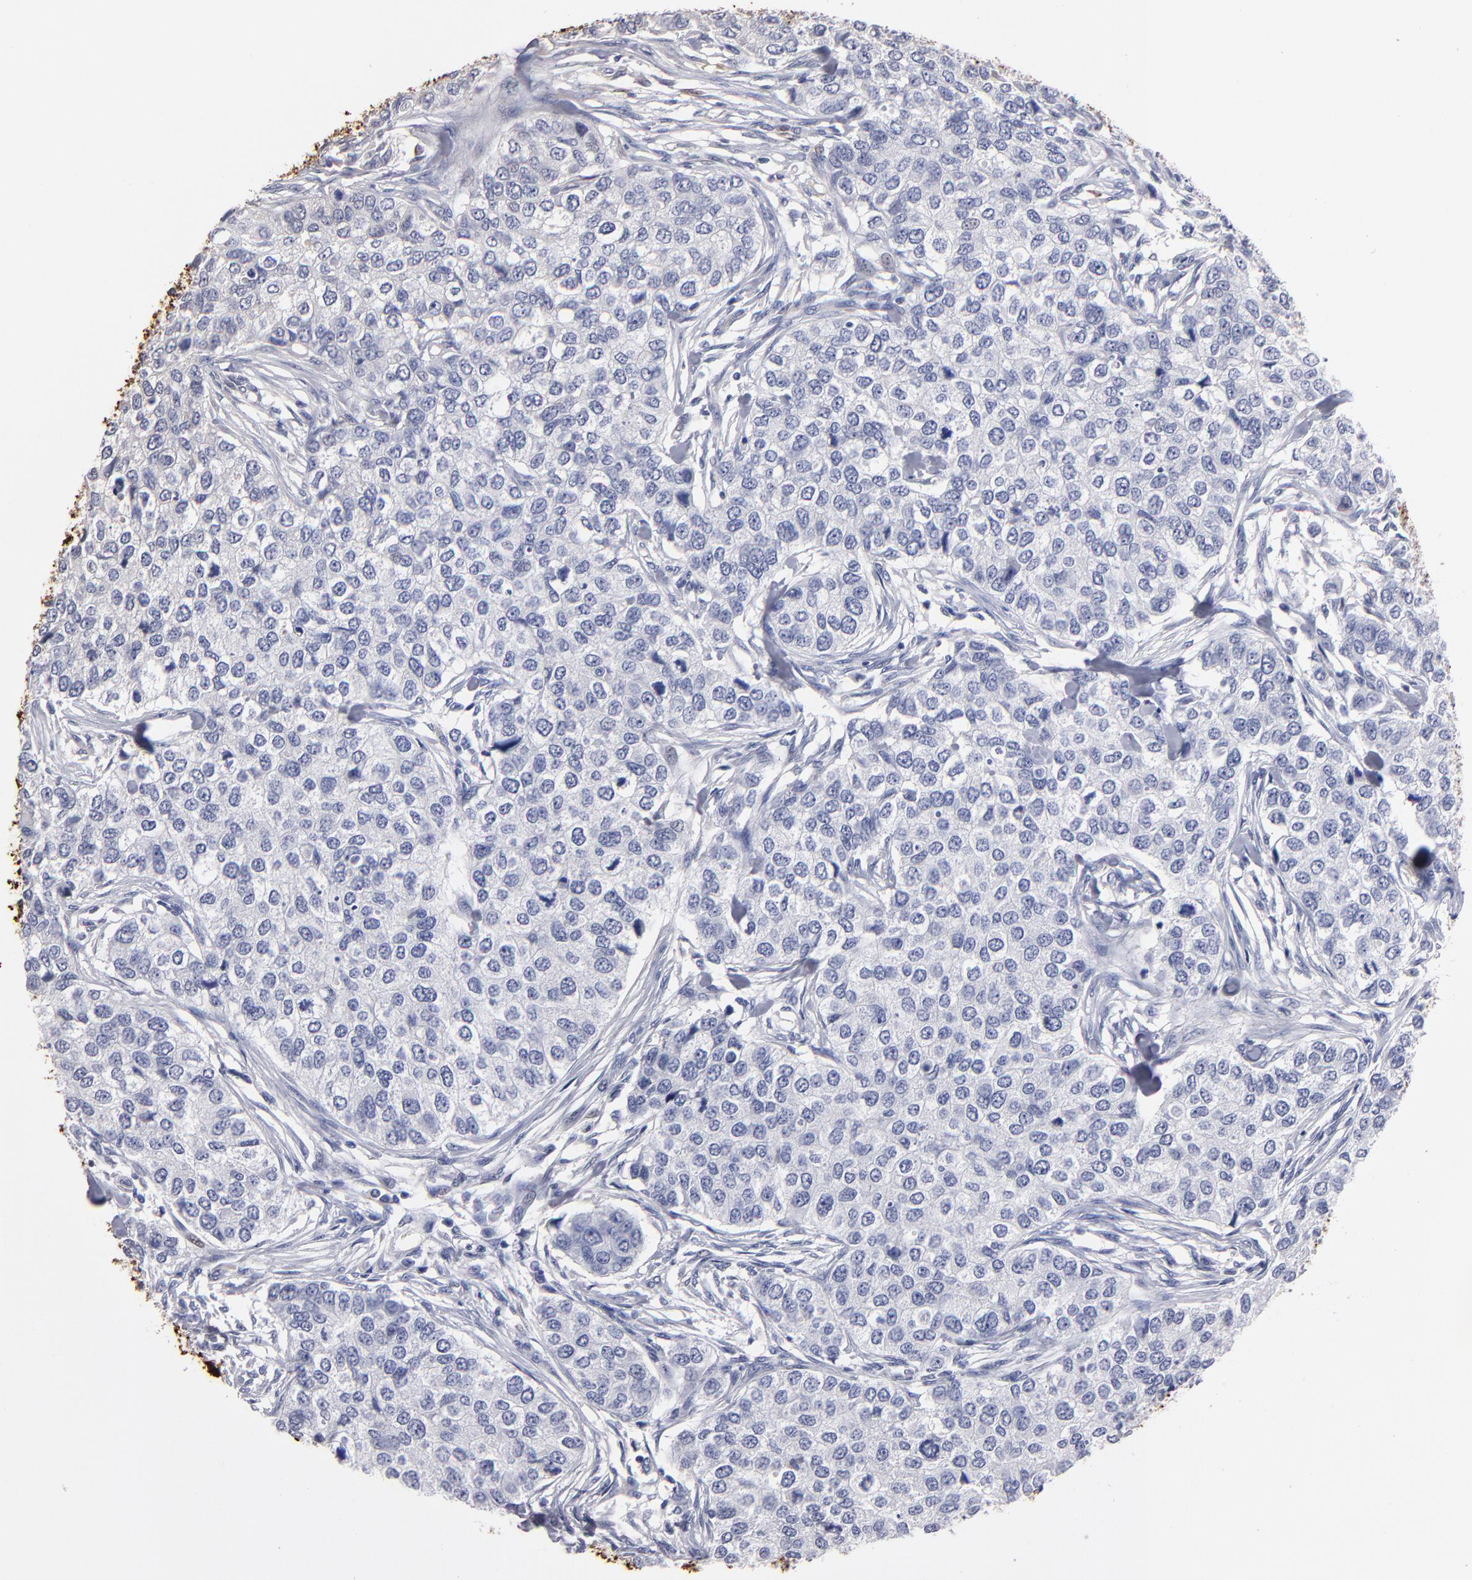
{"staining": {"intensity": "negative", "quantity": "none", "location": "none"}, "tissue": "breast cancer", "cell_type": "Tumor cells", "image_type": "cancer", "snomed": [{"axis": "morphology", "description": "Normal tissue, NOS"}, {"axis": "morphology", "description": "Duct carcinoma"}, {"axis": "topography", "description": "Breast"}], "caption": "Human breast invasive ductal carcinoma stained for a protein using immunohistochemistry shows no expression in tumor cells.", "gene": "FABP4", "patient": {"sex": "female", "age": 49}}